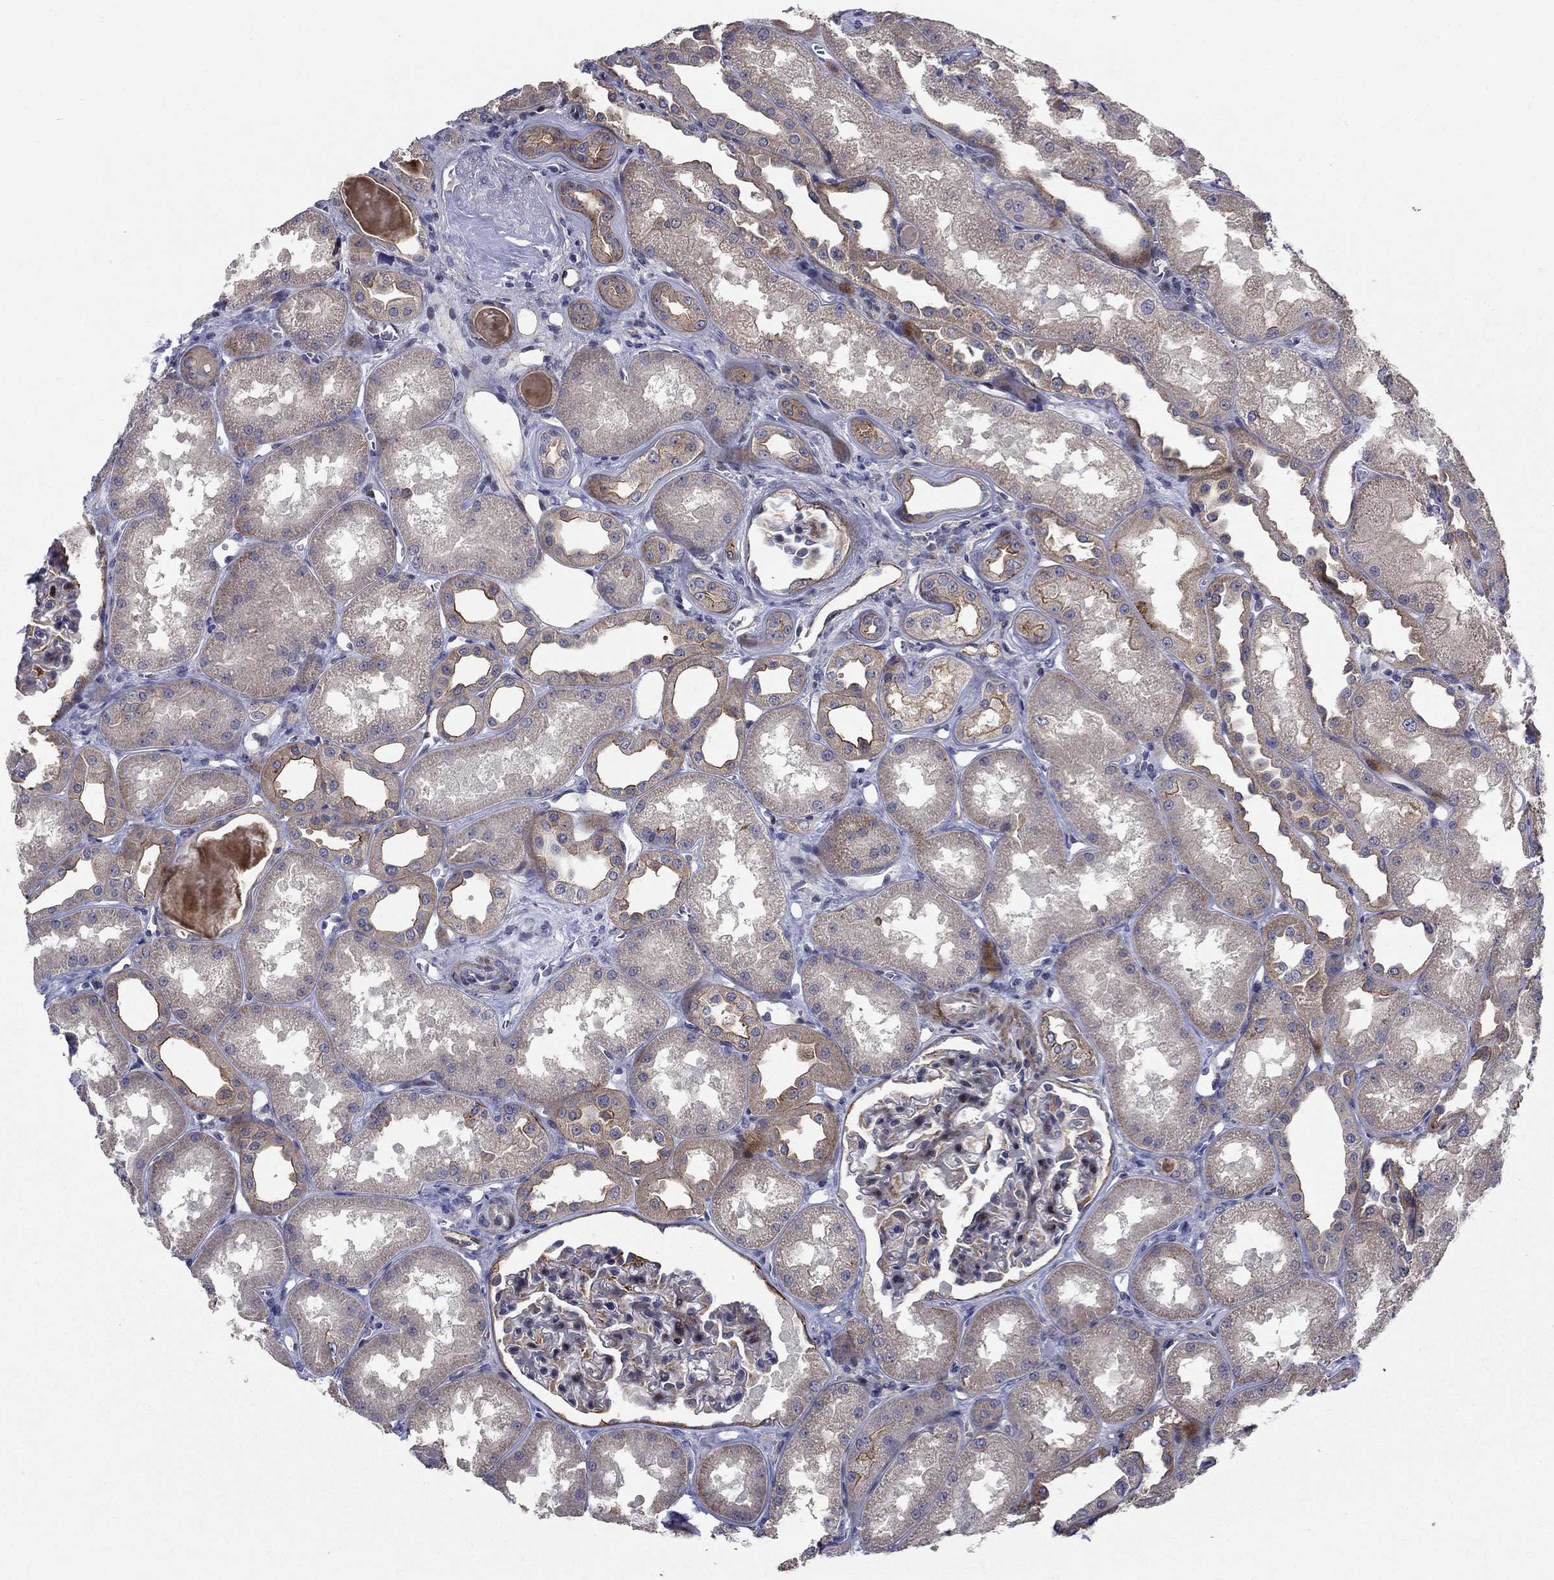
{"staining": {"intensity": "strong", "quantity": "<25%", "location": "cytoplasmic/membranous"}, "tissue": "kidney", "cell_type": "Cells in glomeruli", "image_type": "normal", "snomed": [{"axis": "morphology", "description": "Normal tissue, NOS"}, {"axis": "topography", "description": "Kidney"}], "caption": "Strong cytoplasmic/membranous protein staining is seen in approximately <25% of cells in glomeruli in kidney.", "gene": "SLC7A1", "patient": {"sex": "male", "age": 61}}